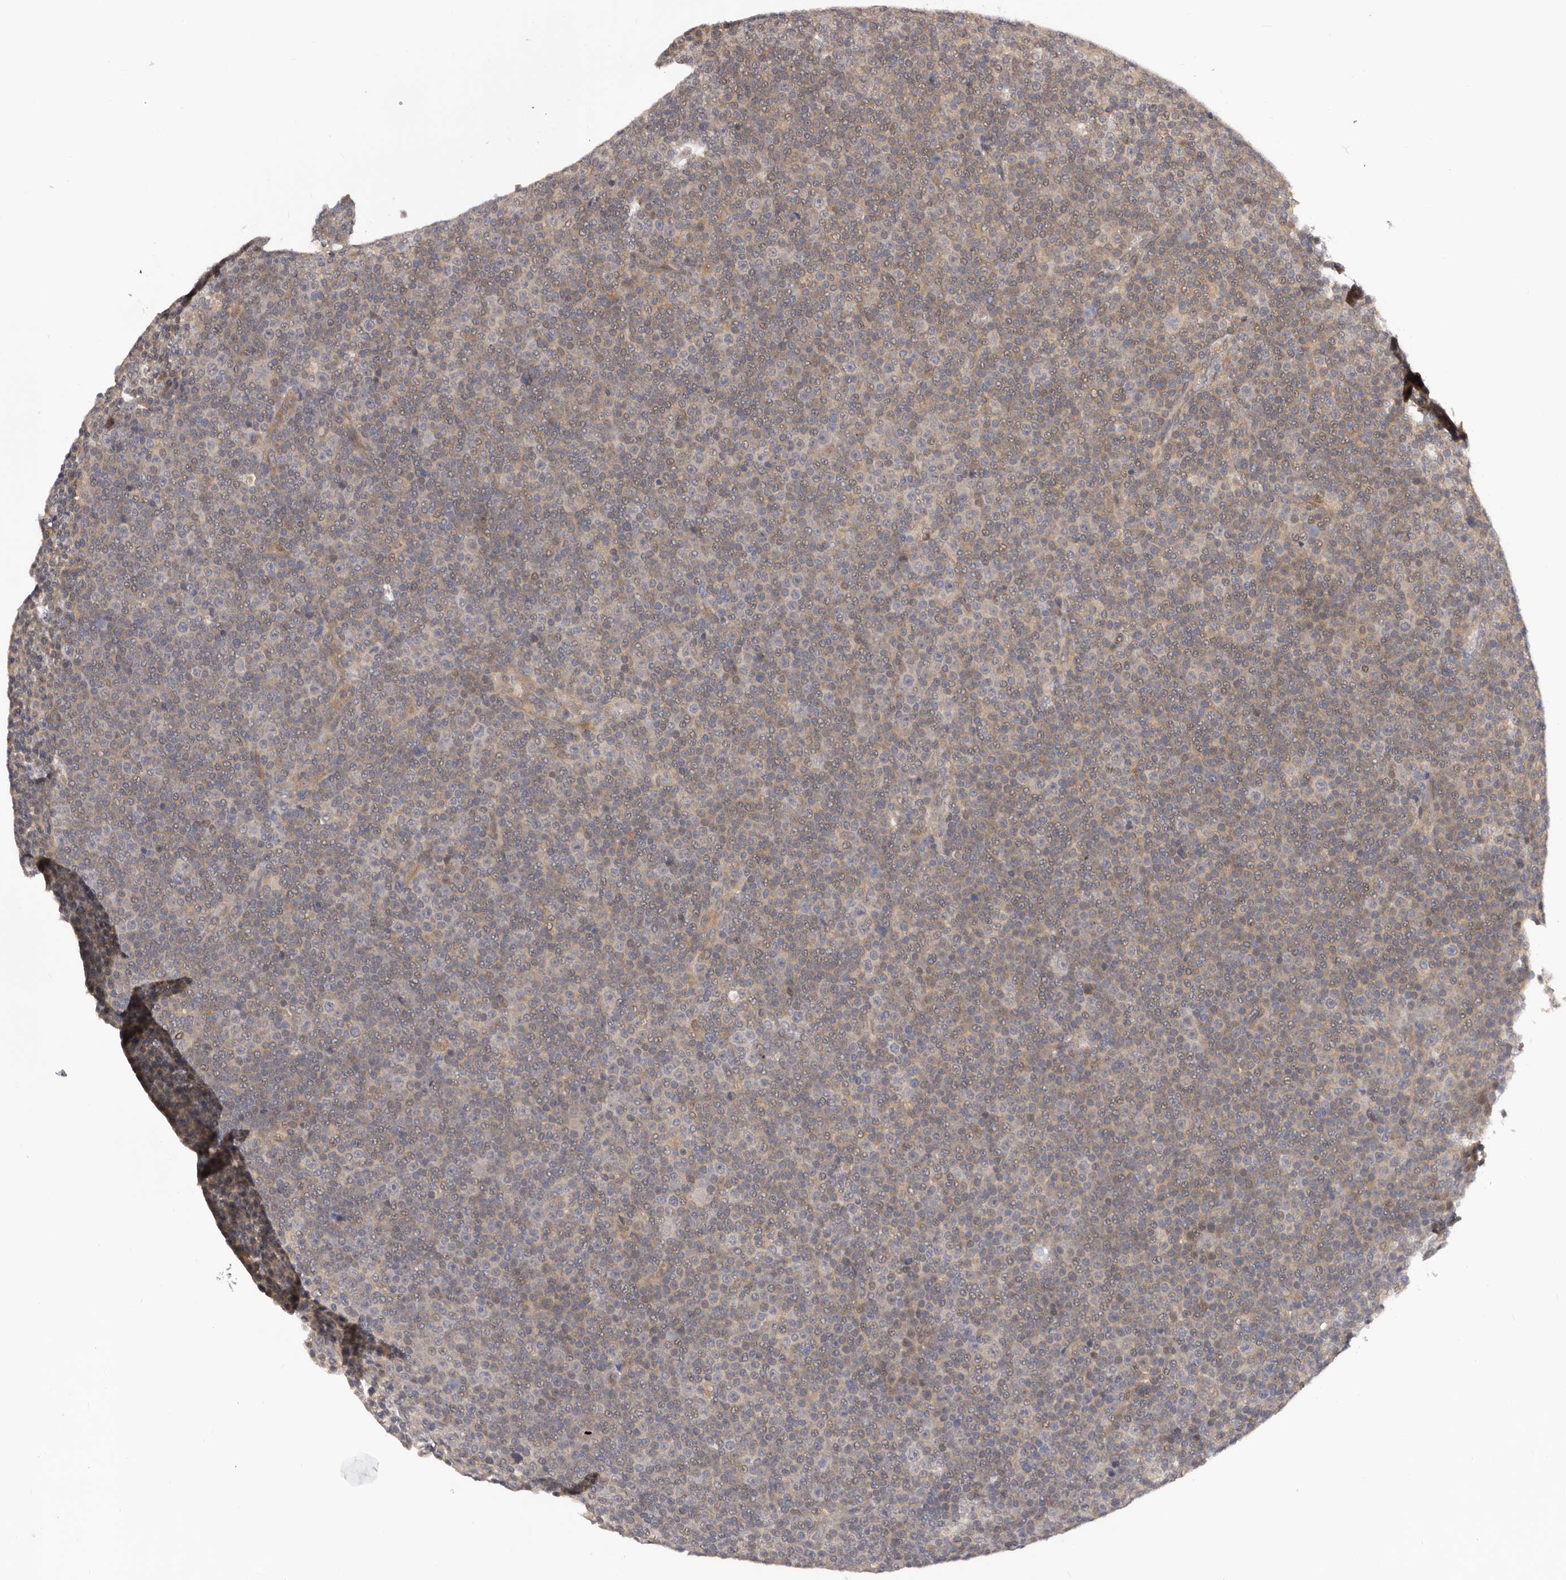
{"staining": {"intensity": "weak", "quantity": "25%-75%", "location": "cytoplasmic/membranous"}, "tissue": "lymphoma", "cell_type": "Tumor cells", "image_type": "cancer", "snomed": [{"axis": "morphology", "description": "Malignant lymphoma, non-Hodgkin's type, Low grade"}, {"axis": "topography", "description": "Lymph node"}], "caption": "The histopathology image displays a brown stain indicating the presence of a protein in the cytoplasmic/membranous of tumor cells in malignant lymphoma, non-Hodgkin's type (low-grade). (Brightfield microscopy of DAB IHC at high magnification).", "gene": "MDP1", "patient": {"sex": "female", "age": 67}}